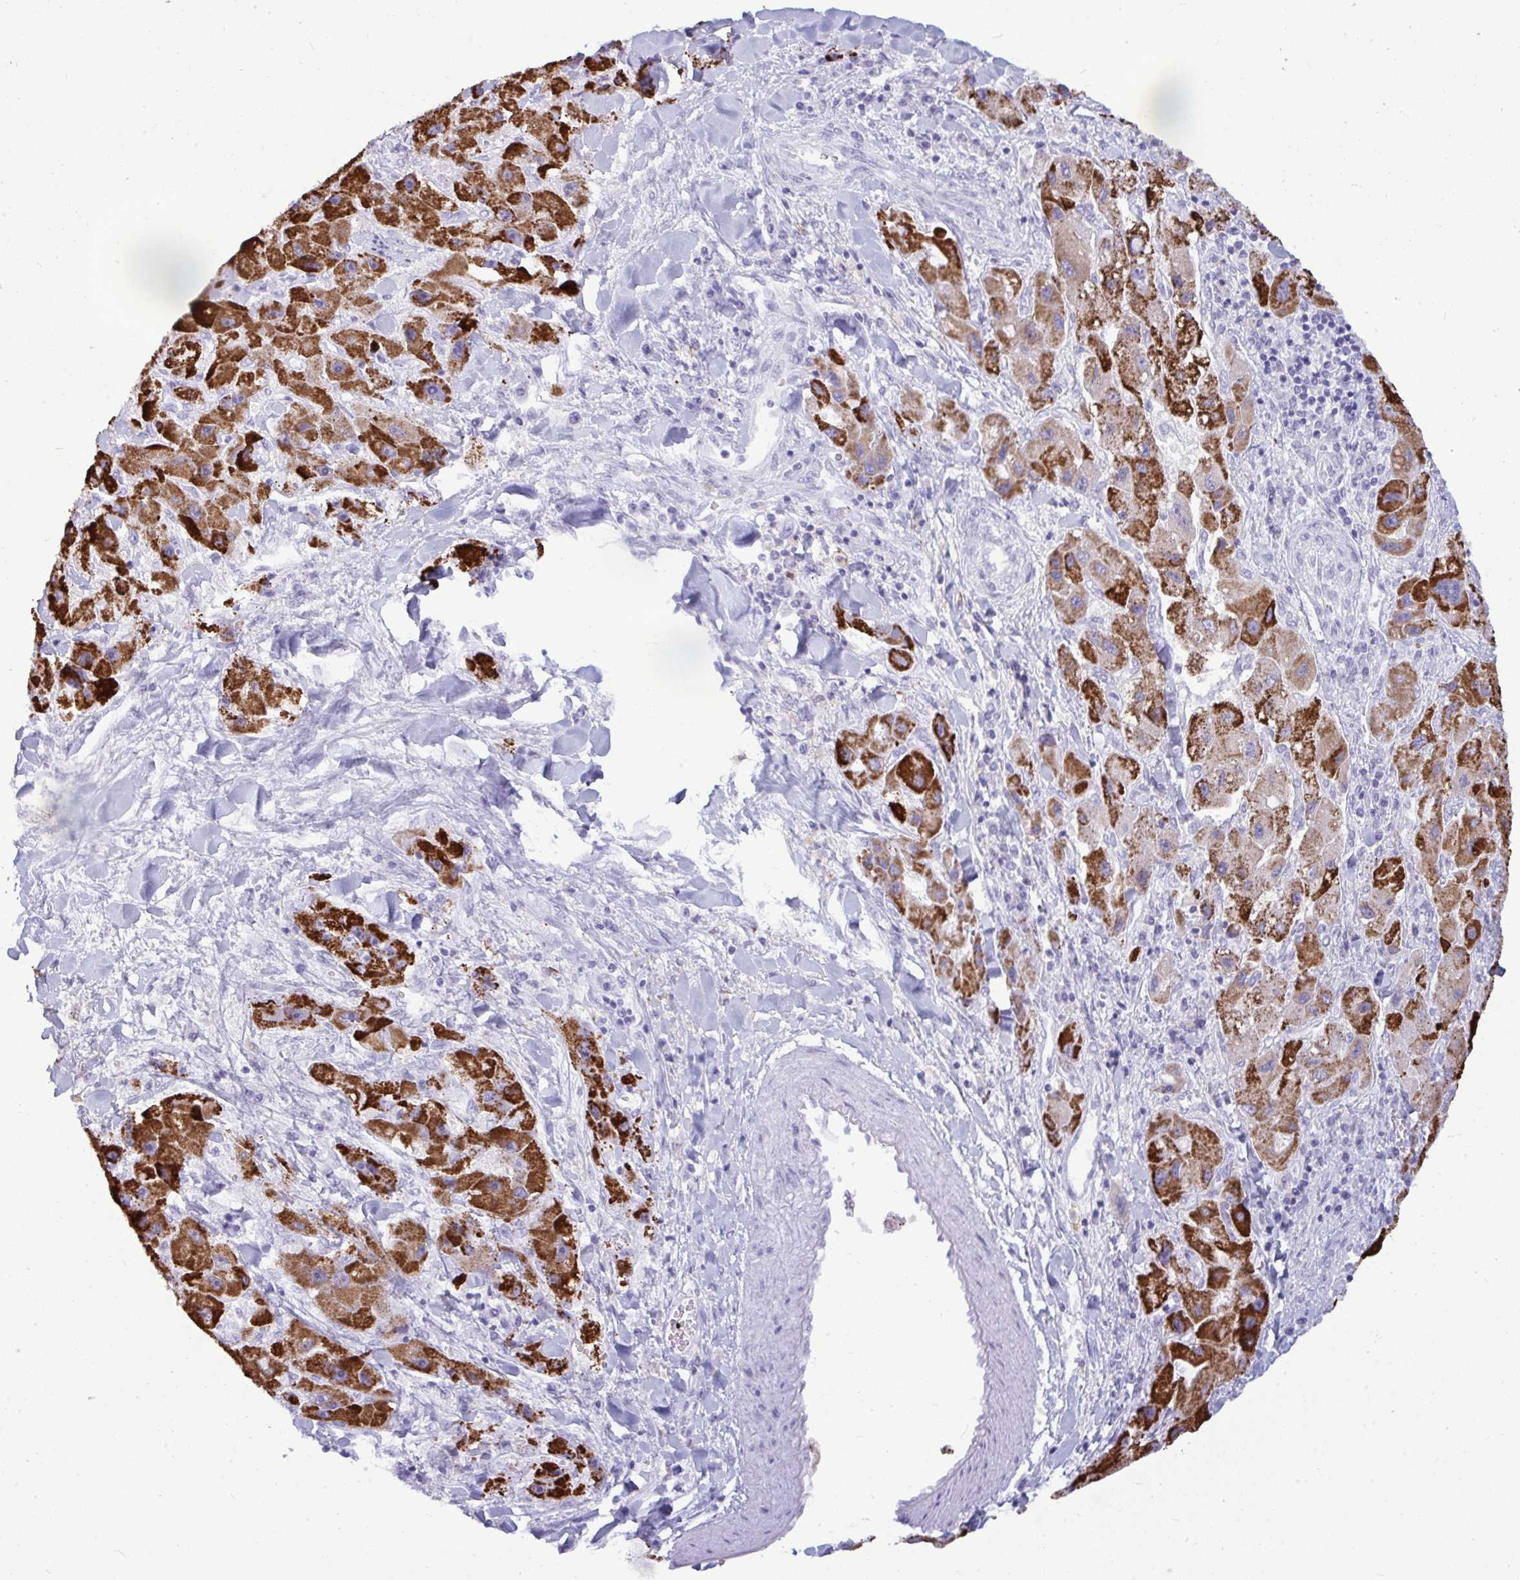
{"staining": {"intensity": "strong", "quantity": ">75%", "location": "cytoplasmic/membranous"}, "tissue": "liver cancer", "cell_type": "Tumor cells", "image_type": "cancer", "snomed": [{"axis": "morphology", "description": "Carcinoma, Hepatocellular, NOS"}, {"axis": "topography", "description": "Liver"}], "caption": "Immunohistochemistry (IHC) of liver cancer exhibits high levels of strong cytoplasmic/membranous expression in approximately >75% of tumor cells.", "gene": "ANKRD60", "patient": {"sex": "male", "age": 24}}